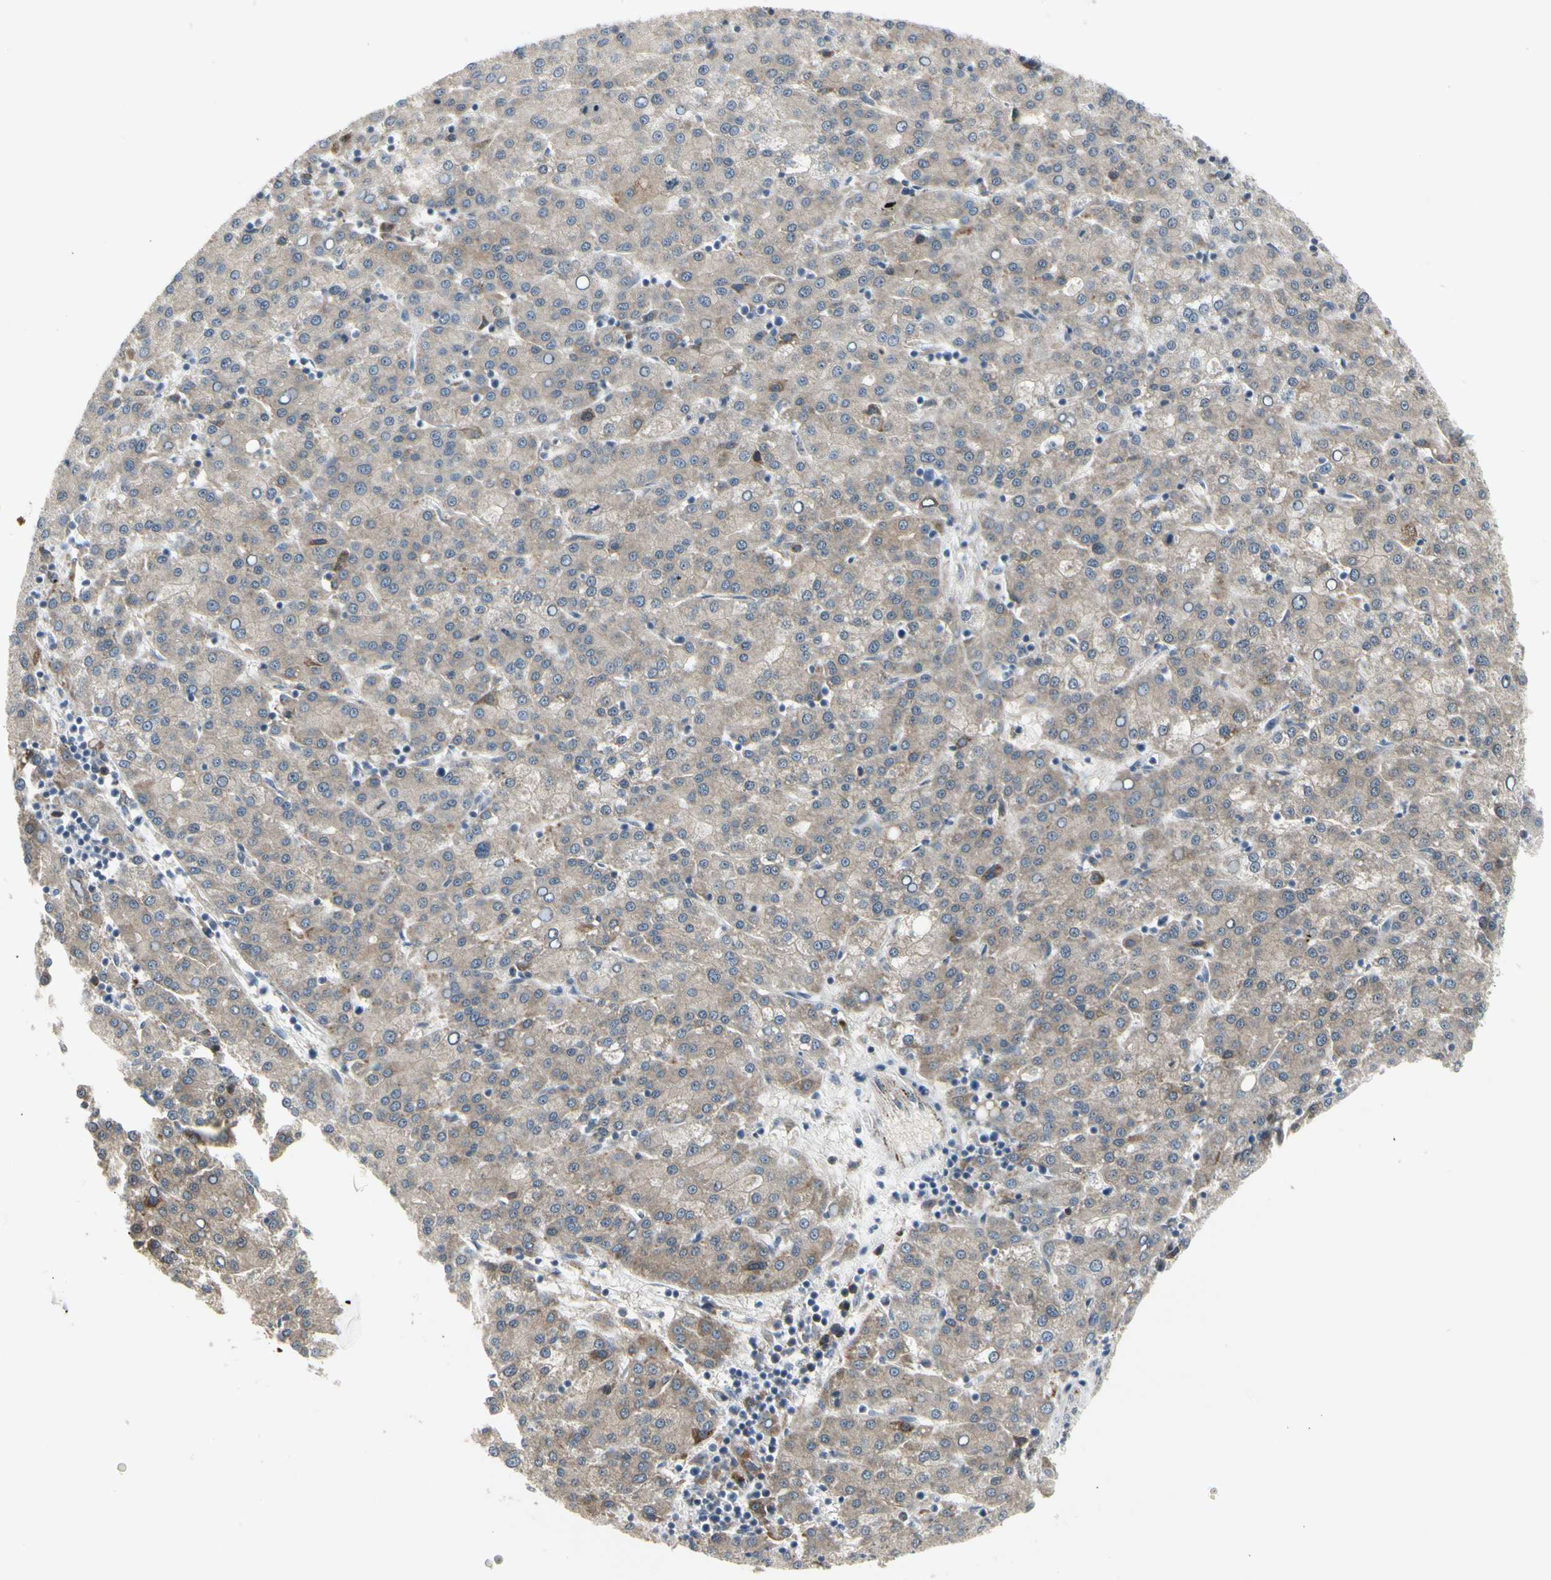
{"staining": {"intensity": "weak", "quantity": ">75%", "location": "cytoplasmic/membranous"}, "tissue": "liver cancer", "cell_type": "Tumor cells", "image_type": "cancer", "snomed": [{"axis": "morphology", "description": "Carcinoma, Hepatocellular, NOS"}, {"axis": "topography", "description": "Liver"}], "caption": "IHC staining of liver cancer, which demonstrates low levels of weak cytoplasmic/membranous staining in about >75% of tumor cells indicating weak cytoplasmic/membranous protein staining. The staining was performed using DAB (3,3'-diaminobenzidine) (brown) for protein detection and nuclei were counterstained in hematoxylin (blue).", "gene": "GRN", "patient": {"sex": "female", "age": 58}}